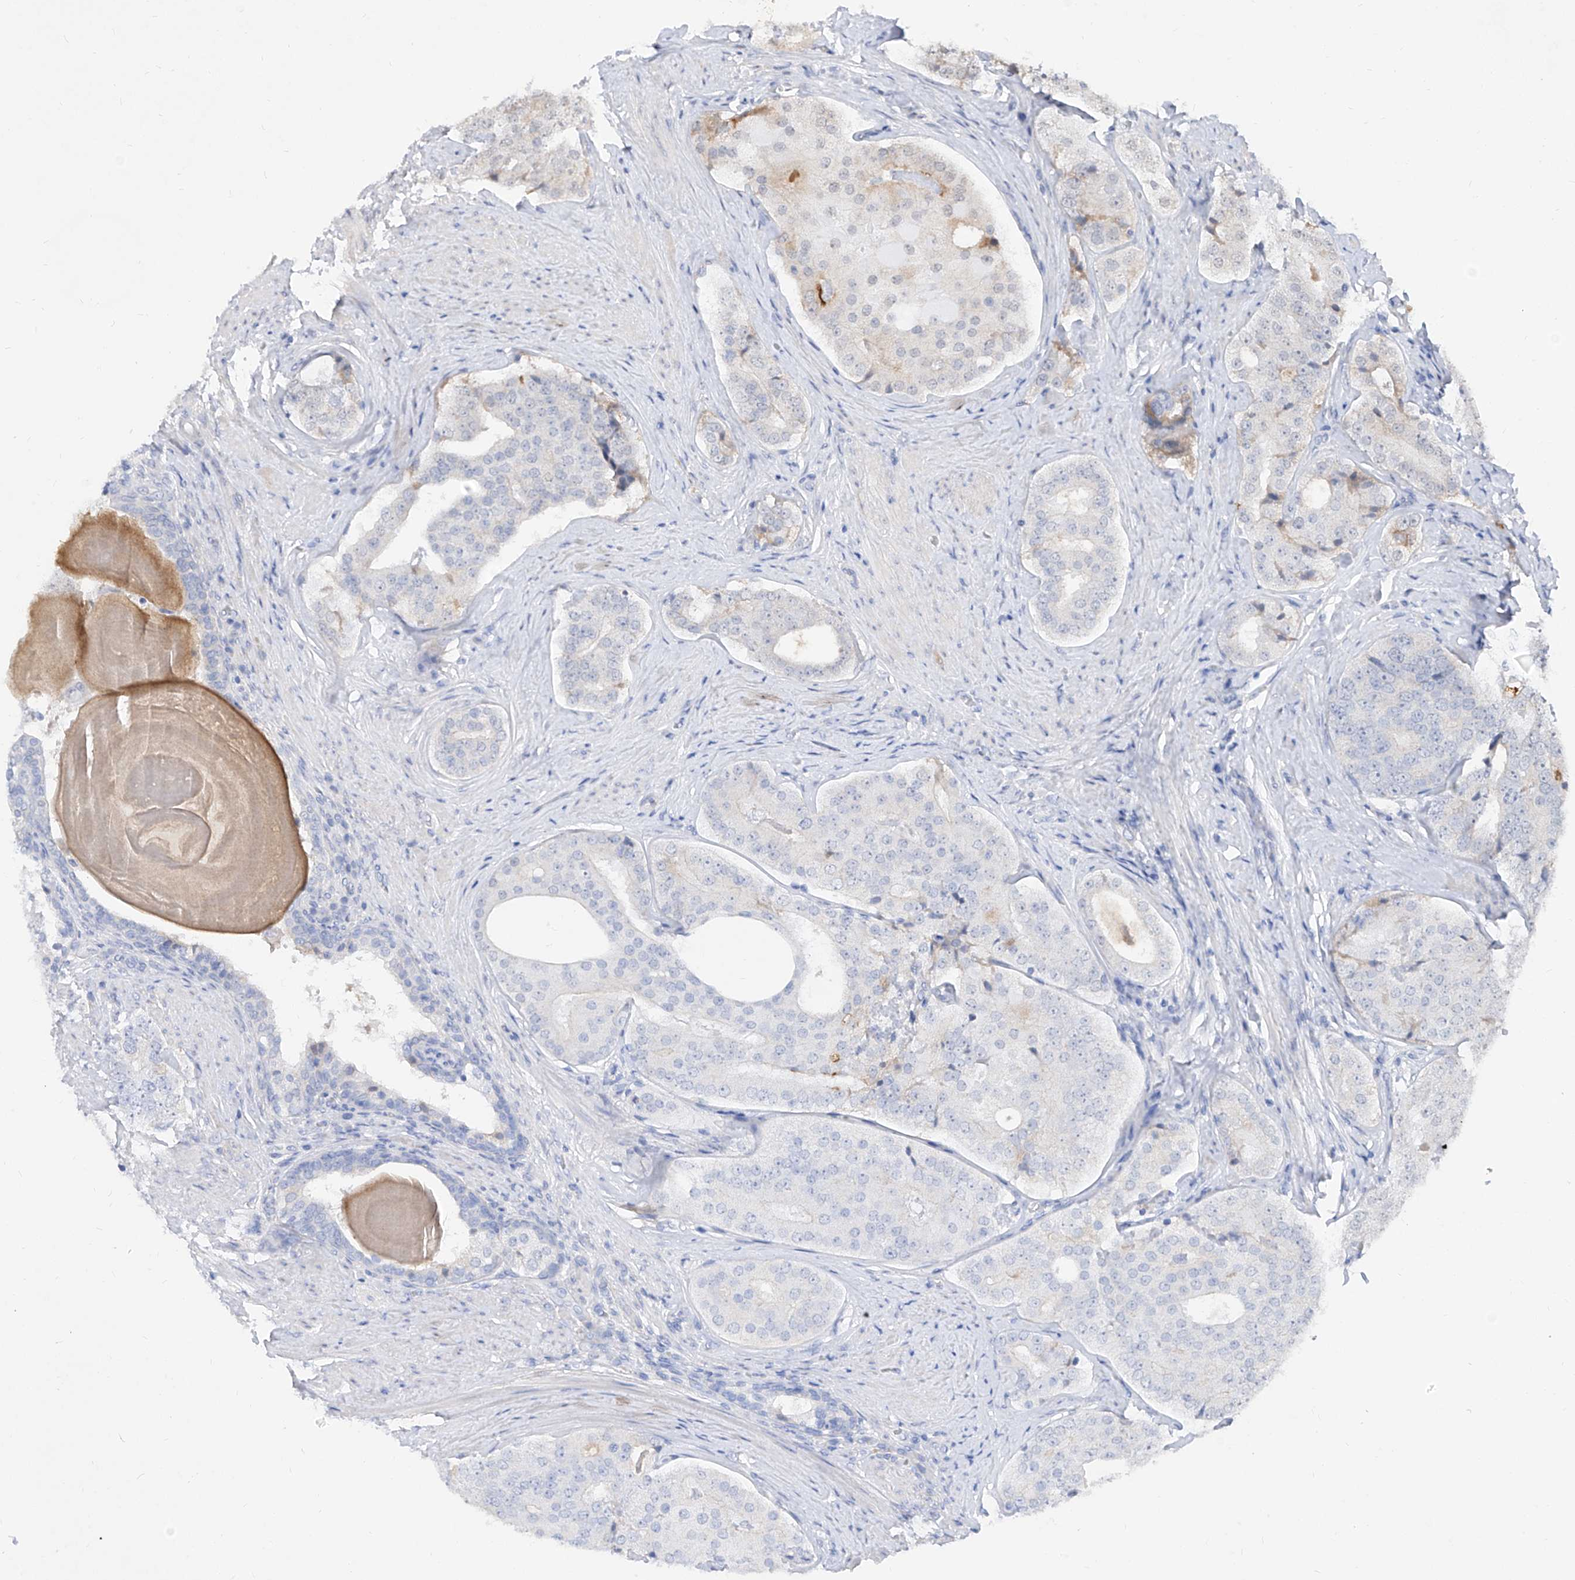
{"staining": {"intensity": "negative", "quantity": "none", "location": "none"}, "tissue": "prostate cancer", "cell_type": "Tumor cells", "image_type": "cancer", "snomed": [{"axis": "morphology", "description": "Adenocarcinoma, High grade"}, {"axis": "topography", "description": "Prostate"}], "caption": "Immunohistochemical staining of prostate cancer (high-grade adenocarcinoma) reveals no significant positivity in tumor cells. (IHC, brightfield microscopy, high magnification).", "gene": "C4A", "patient": {"sex": "male", "age": 56}}